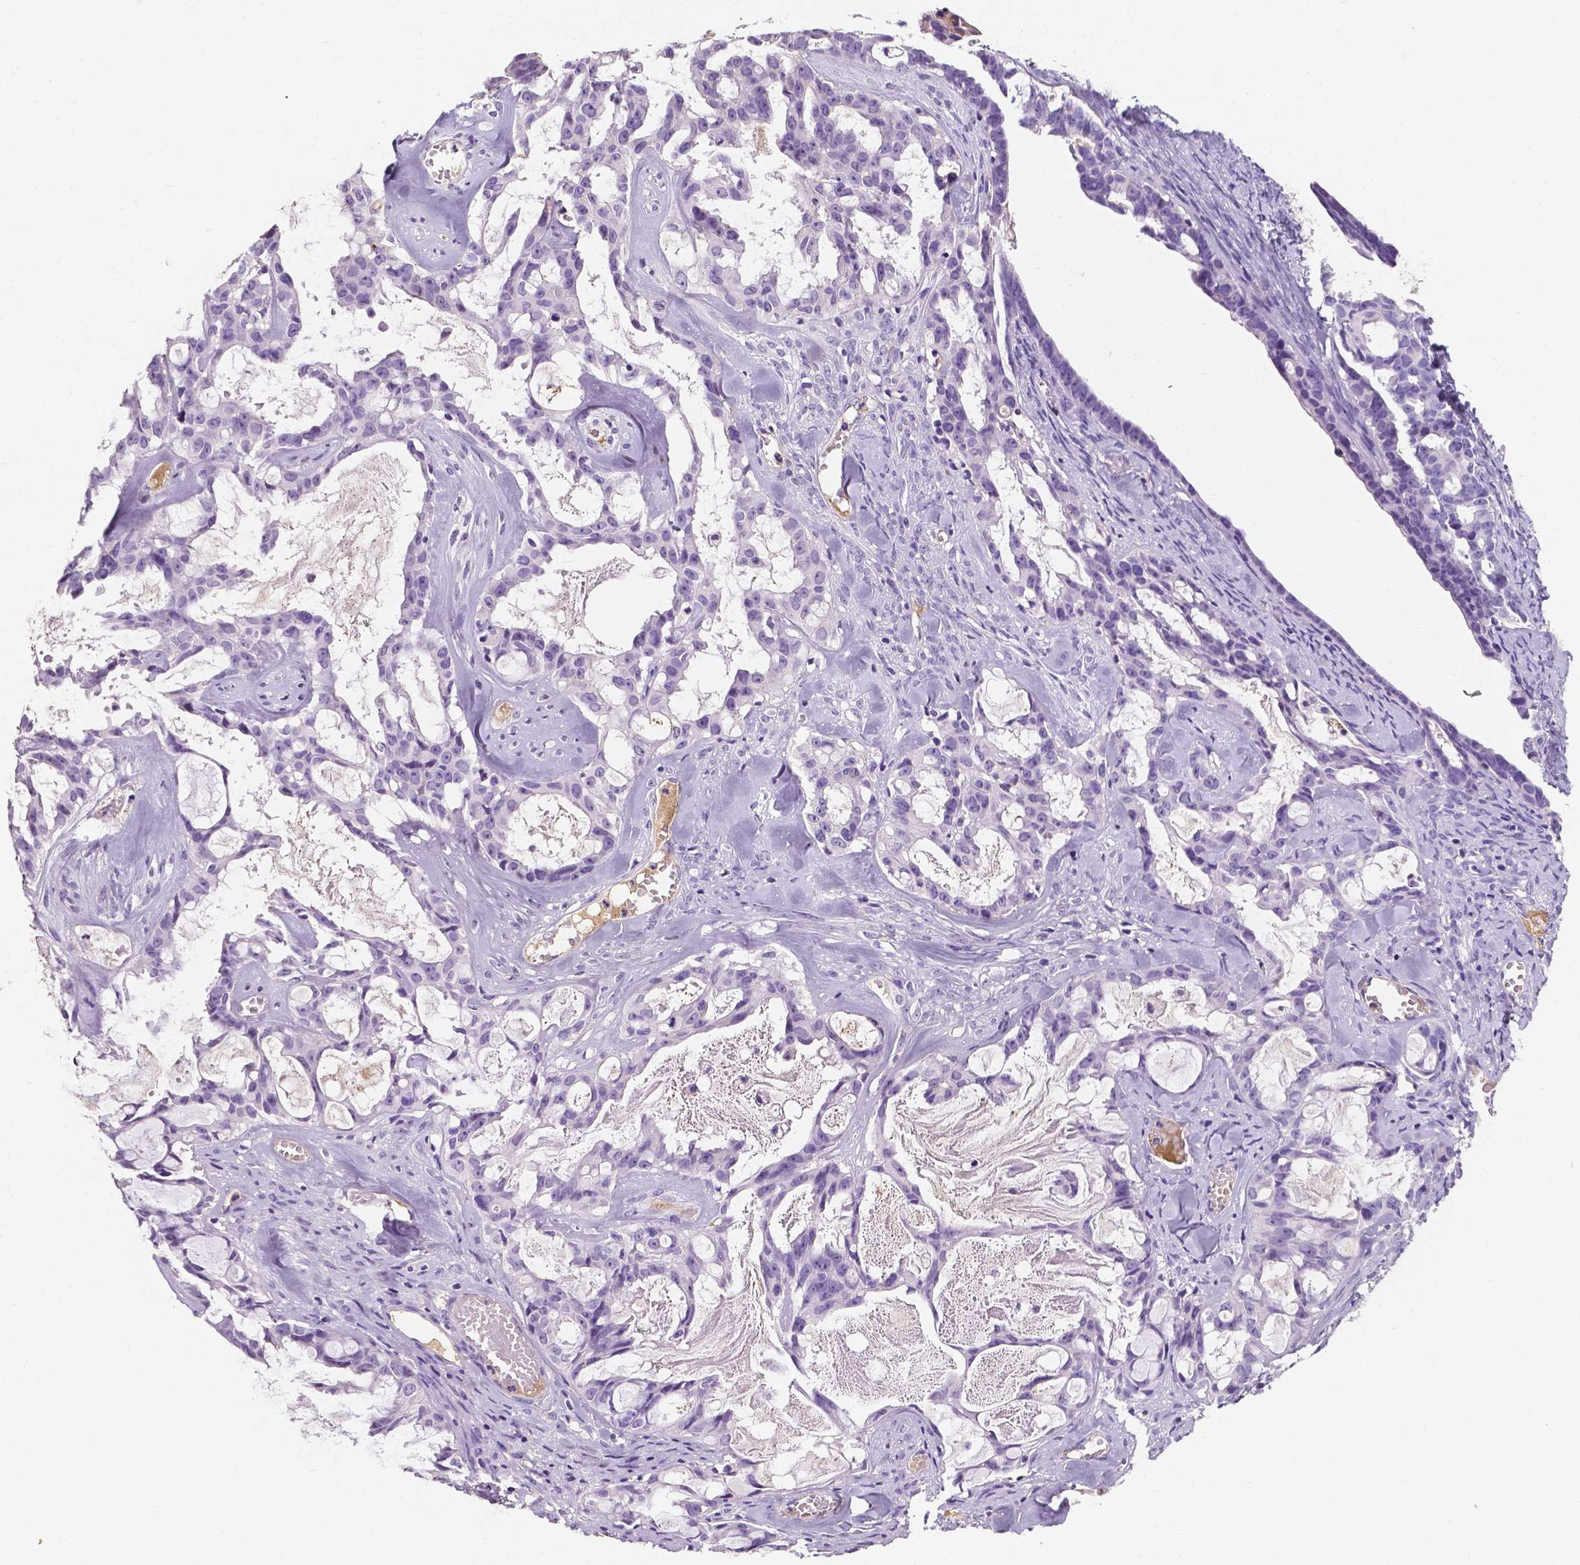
{"staining": {"intensity": "negative", "quantity": "none", "location": "none"}, "tissue": "ovarian cancer", "cell_type": "Tumor cells", "image_type": "cancer", "snomed": [{"axis": "morphology", "description": "Cystadenocarcinoma, serous, NOS"}, {"axis": "topography", "description": "Ovary"}], "caption": "IHC image of neoplastic tissue: human ovarian cancer stained with DAB (3,3'-diaminobenzidine) displays no significant protein expression in tumor cells.", "gene": "APOE", "patient": {"sex": "female", "age": 69}}